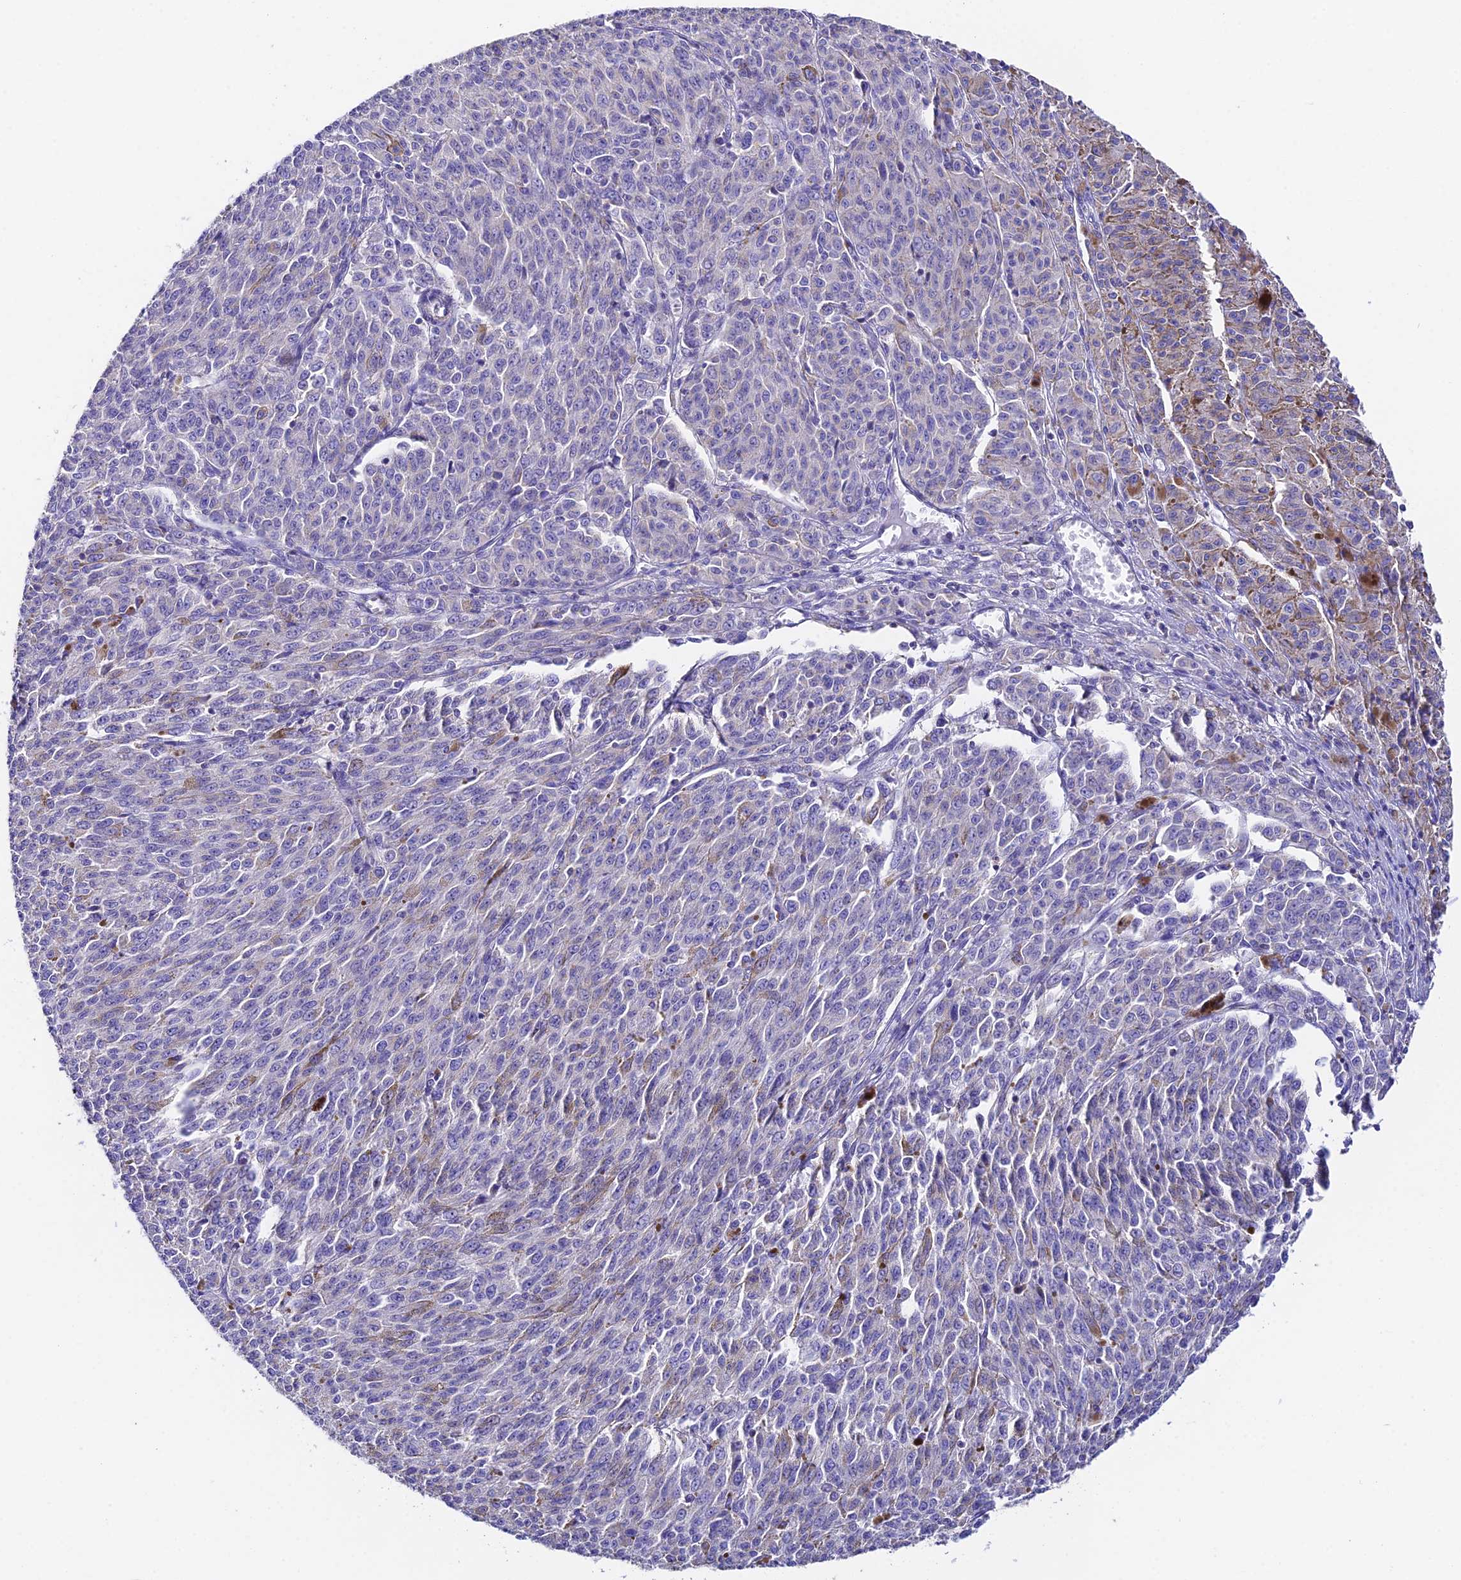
{"staining": {"intensity": "negative", "quantity": "none", "location": "none"}, "tissue": "melanoma", "cell_type": "Tumor cells", "image_type": "cancer", "snomed": [{"axis": "morphology", "description": "Malignant melanoma, NOS"}, {"axis": "topography", "description": "Skin"}], "caption": "IHC micrograph of human melanoma stained for a protein (brown), which exhibits no positivity in tumor cells.", "gene": "QRFP", "patient": {"sex": "female", "age": 52}}